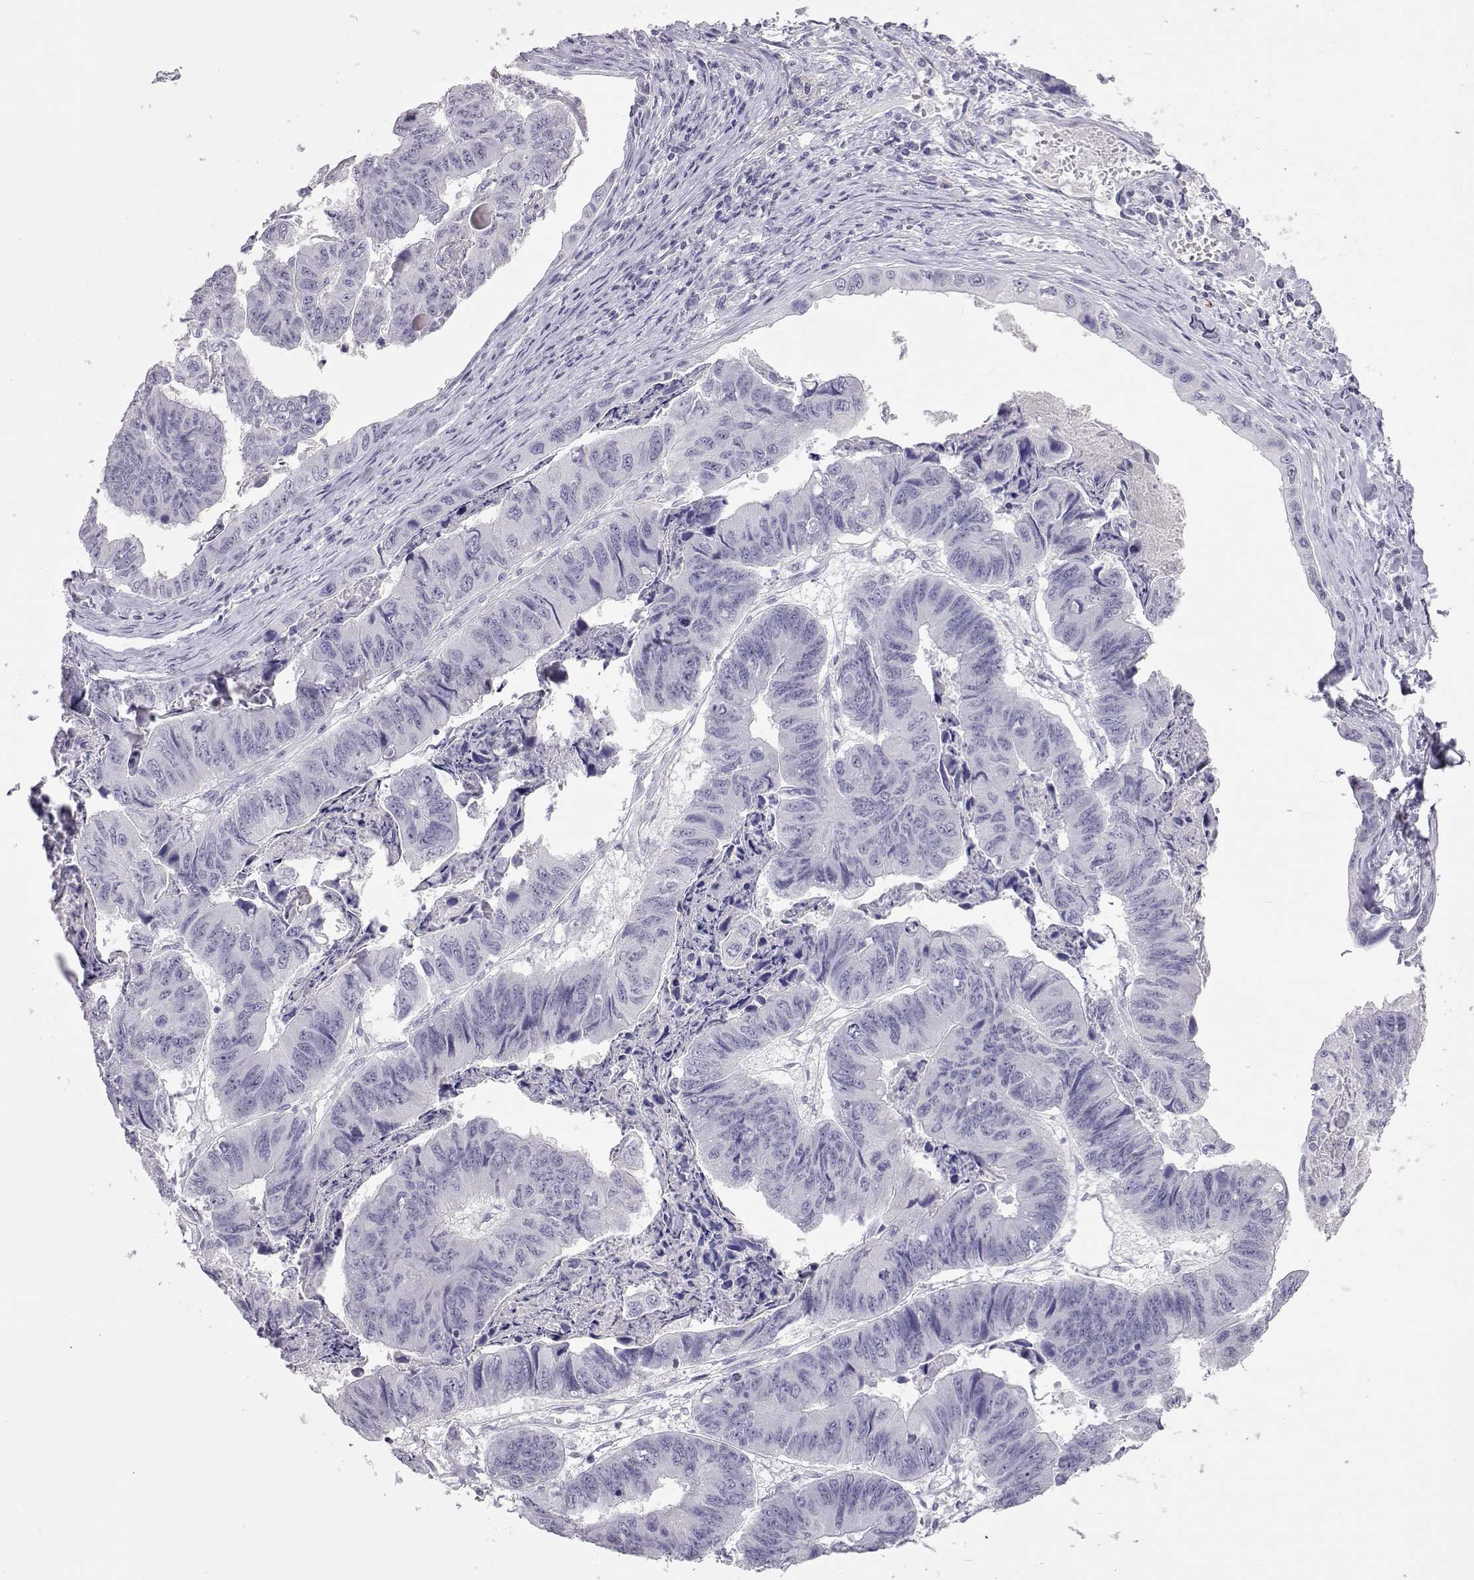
{"staining": {"intensity": "negative", "quantity": "none", "location": "none"}, "tissue": "stomach cancer", "cell_type": "Tumor cells", "image_type": "cancer", "snomed": [{"axis": "morphology", "description": "Adenocarcinoma, NOS"}, {"axis": "topography", "description": "Stomach, lower"}], "caption": "DAB (3,3'-diaminobenzidine) immunohistochemical staining of stomach cancer (adenocarcinoma) reveals no significant positivity in tumor cells. (DAB (3,3'-diaminobenzidine) immunohistochemistry (IHC), high magnification).", "gene": "PMCH", "patient": {"sex": "male", "age": 77}}